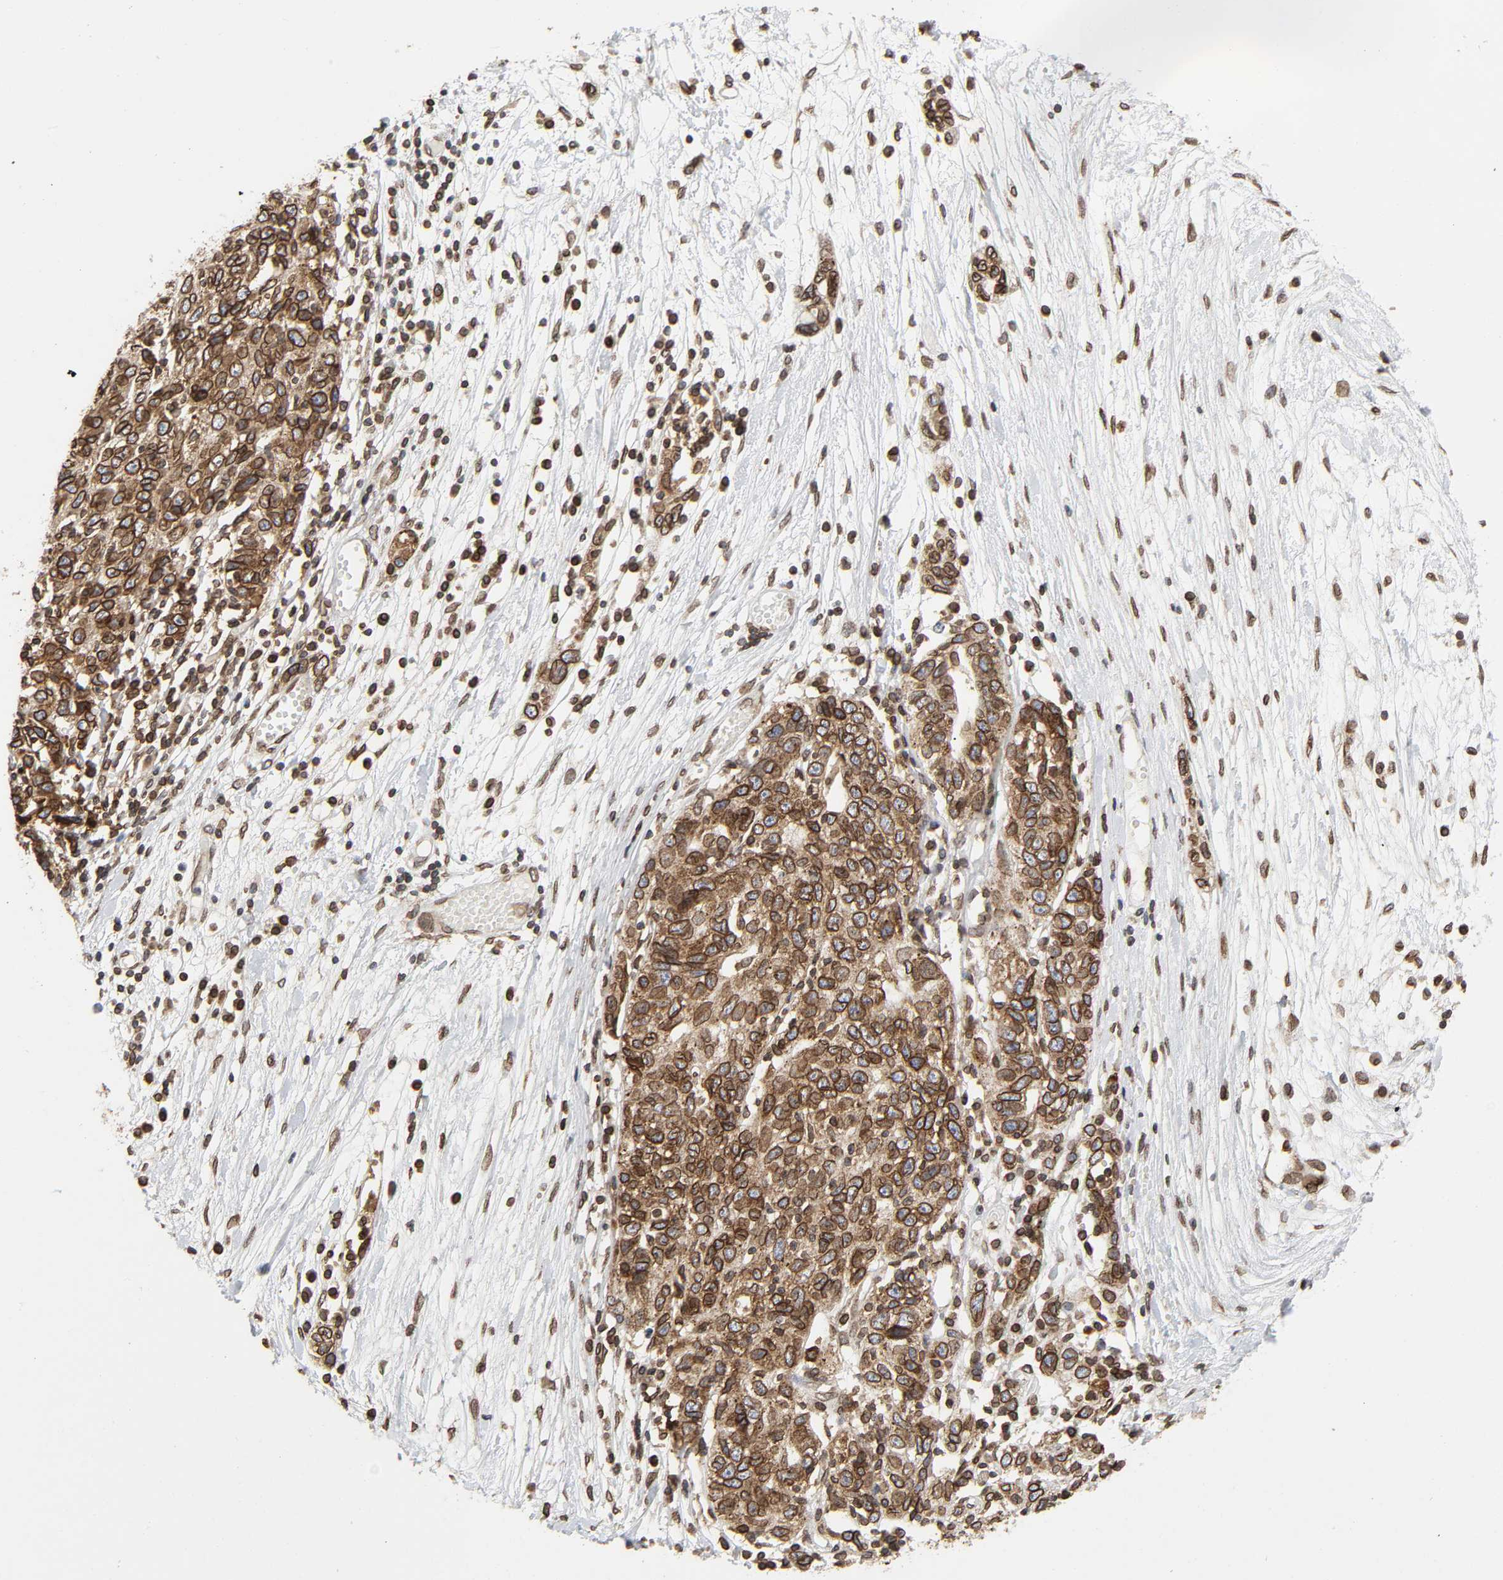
{"staining": {"intensity": "strong", "quantity": ">75%", "location": "cytoplasmic/membranous,nuclear"}, "tissue": "ovarian cancer", "cell_type": "Tumor cells", "image_type": "cancer", "snomed": [{"axis": "morphology", "description": "Cystadenocarcinoma, serous, NOS"}, {"axis": "topography", "description": "Ovary"}], "caption": "Human ovarian serous cystadenocarcinoma stained with a protein marker exhibits strong staining in tumor cells.", "gene": "RANGAP1", "patient": {"sex": "female", "age": 71}}